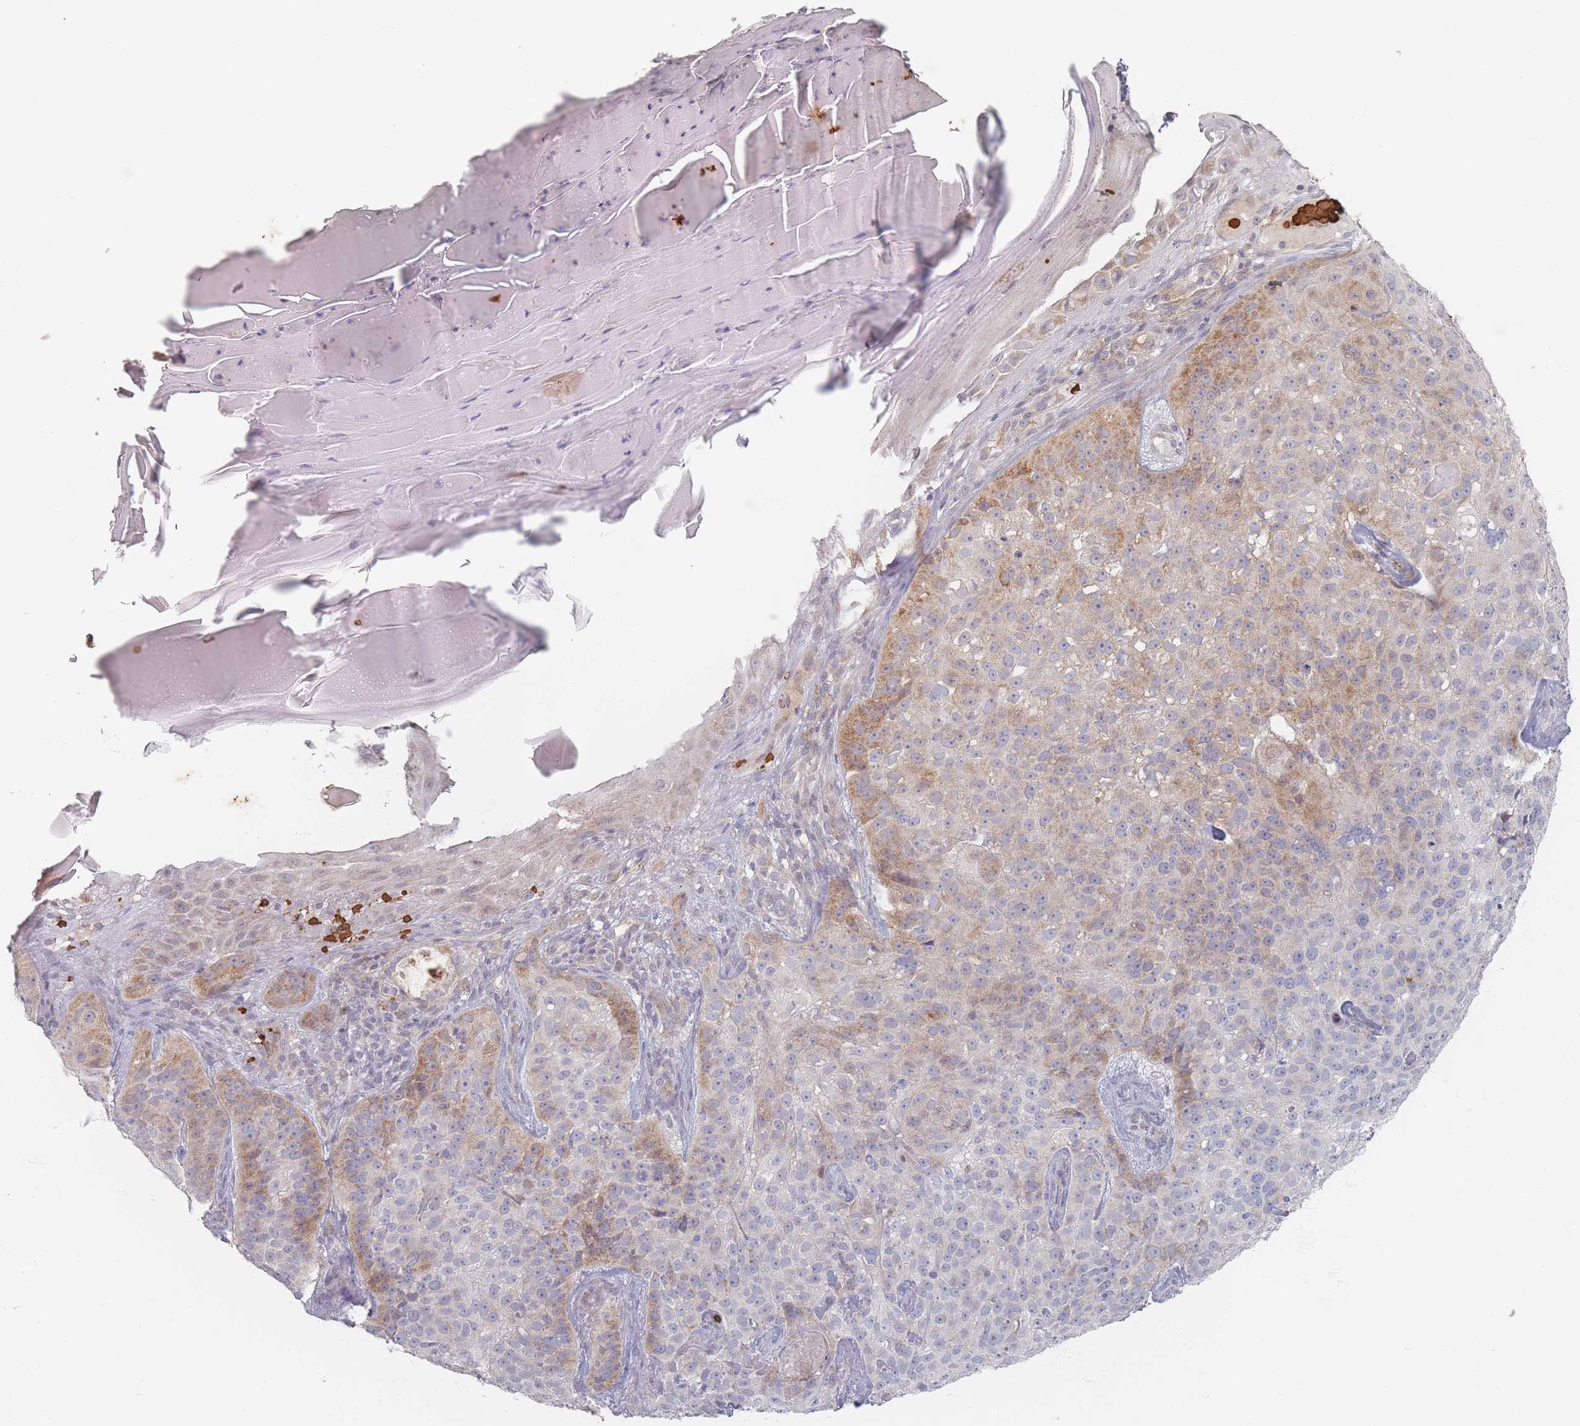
{"staining": {"intensity": "moderate", "quantity": "<25%", "location": "cytoplasmic/membranous"}, "tissue": "skin cancer", "cell_type": "Tumor cells", "image_type": "cancer", "snomed": [{"axis": "morphology", "description": "Basal cell carcinoma"}, {"axis": "topography", "description": "Skin"}], "caption": "Immunohistochemical staining of skin basal cell carcinoma displays low levels of moderate cytoplasmic/membranous protein positivity in approximately <25% of tumor cells.", "gene": "SLC2A6", "patient": {"sex": "female", "age": 92}}